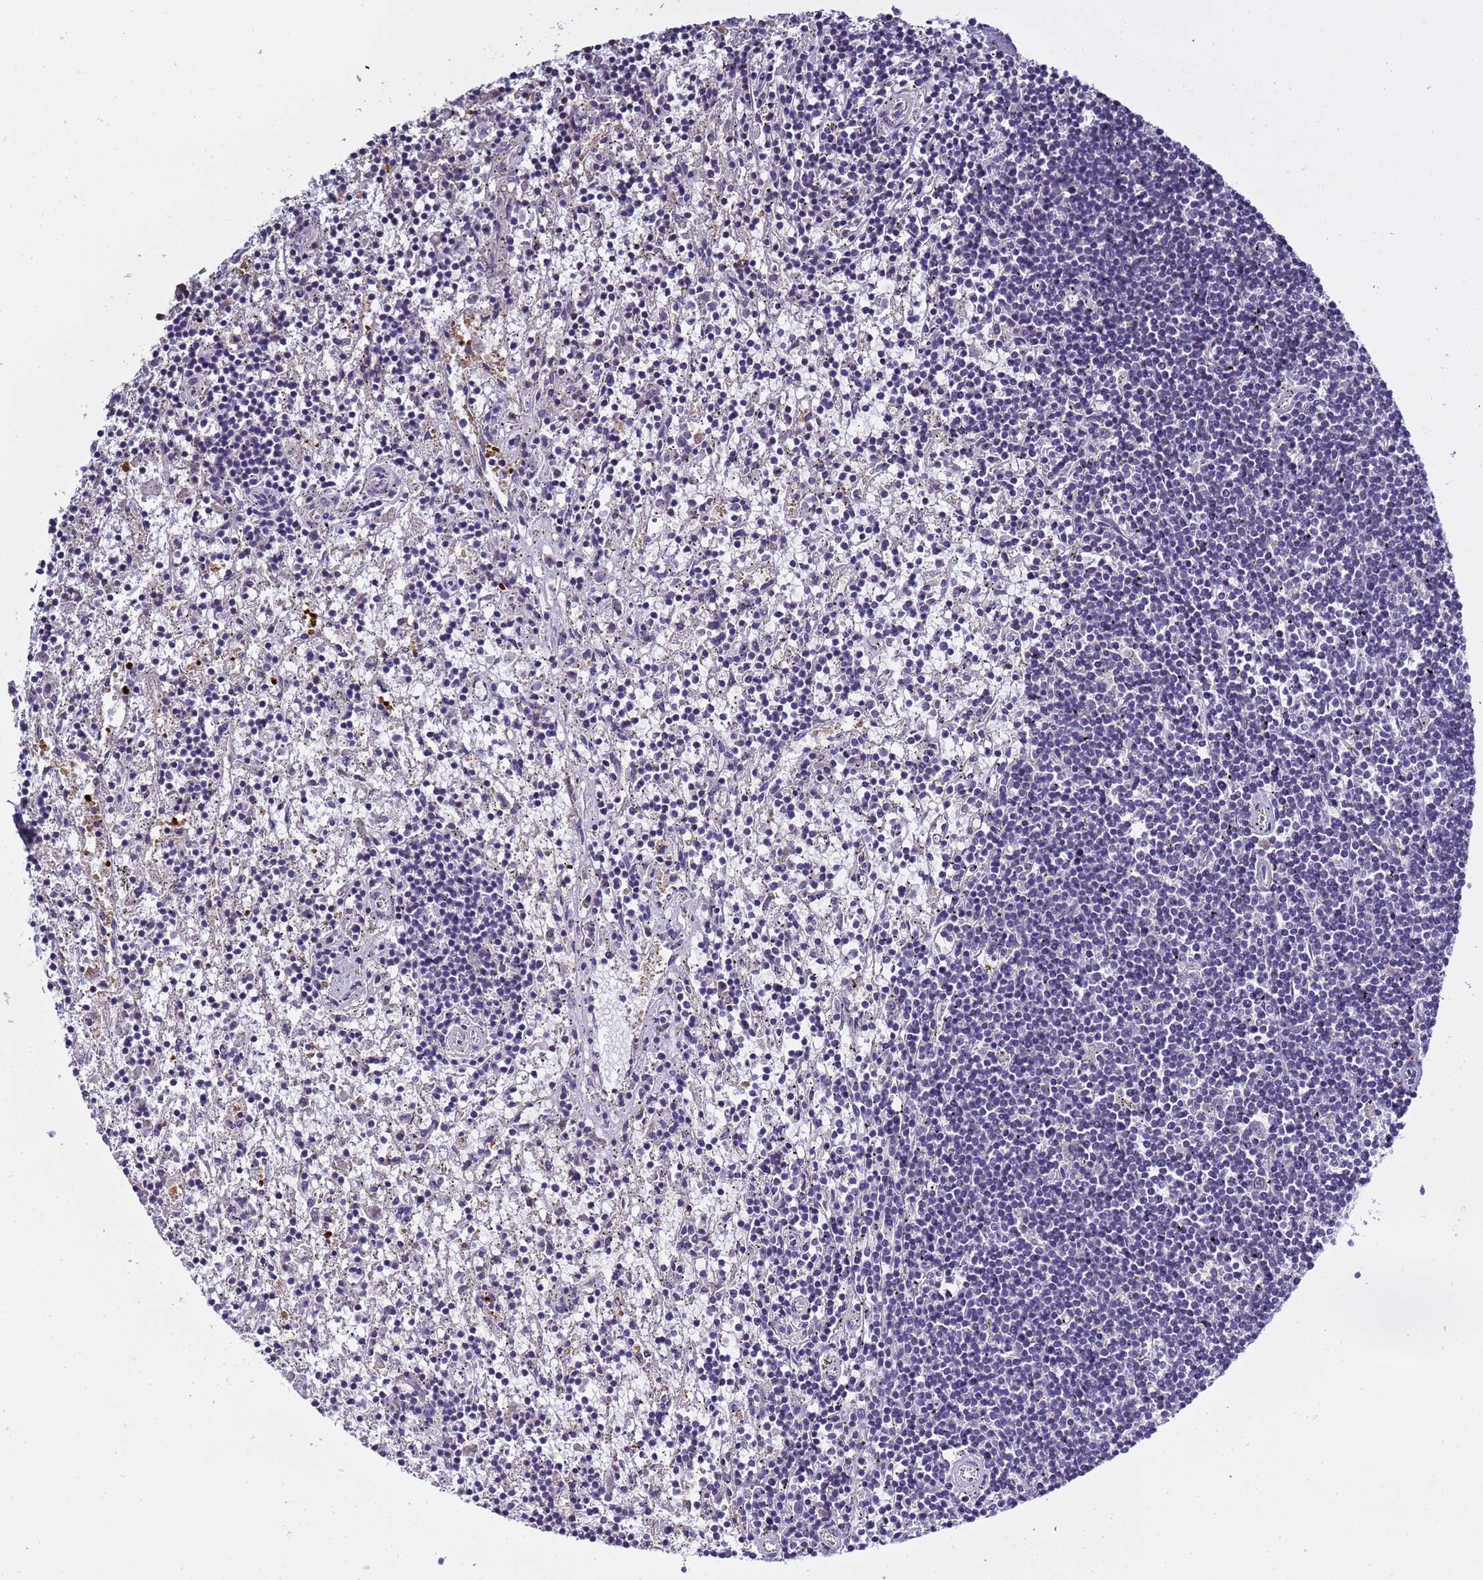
{"staining": {"intensity": "negative", "quantity": "none", "location": "none"}, "tissue": "lymphoma", "cell_type": "Tumor cells", "image_type": "cancer", "snomed": [{"axis": "morphology", "description": "Malignant lymphoma, non-Hodgkin's type, Low grade"}, {"axis": "topography", "description": "Spleen"}], "caption": "Lymphoma was stained to show a protein in brown. There is no significant staining in tumor cells. The staining is performed using DAB brown chromogen with nuclei counter-stained in using hematoxylin.", "gene": "ELMOD2", "patient": {"sex": "male", "age": 76}}